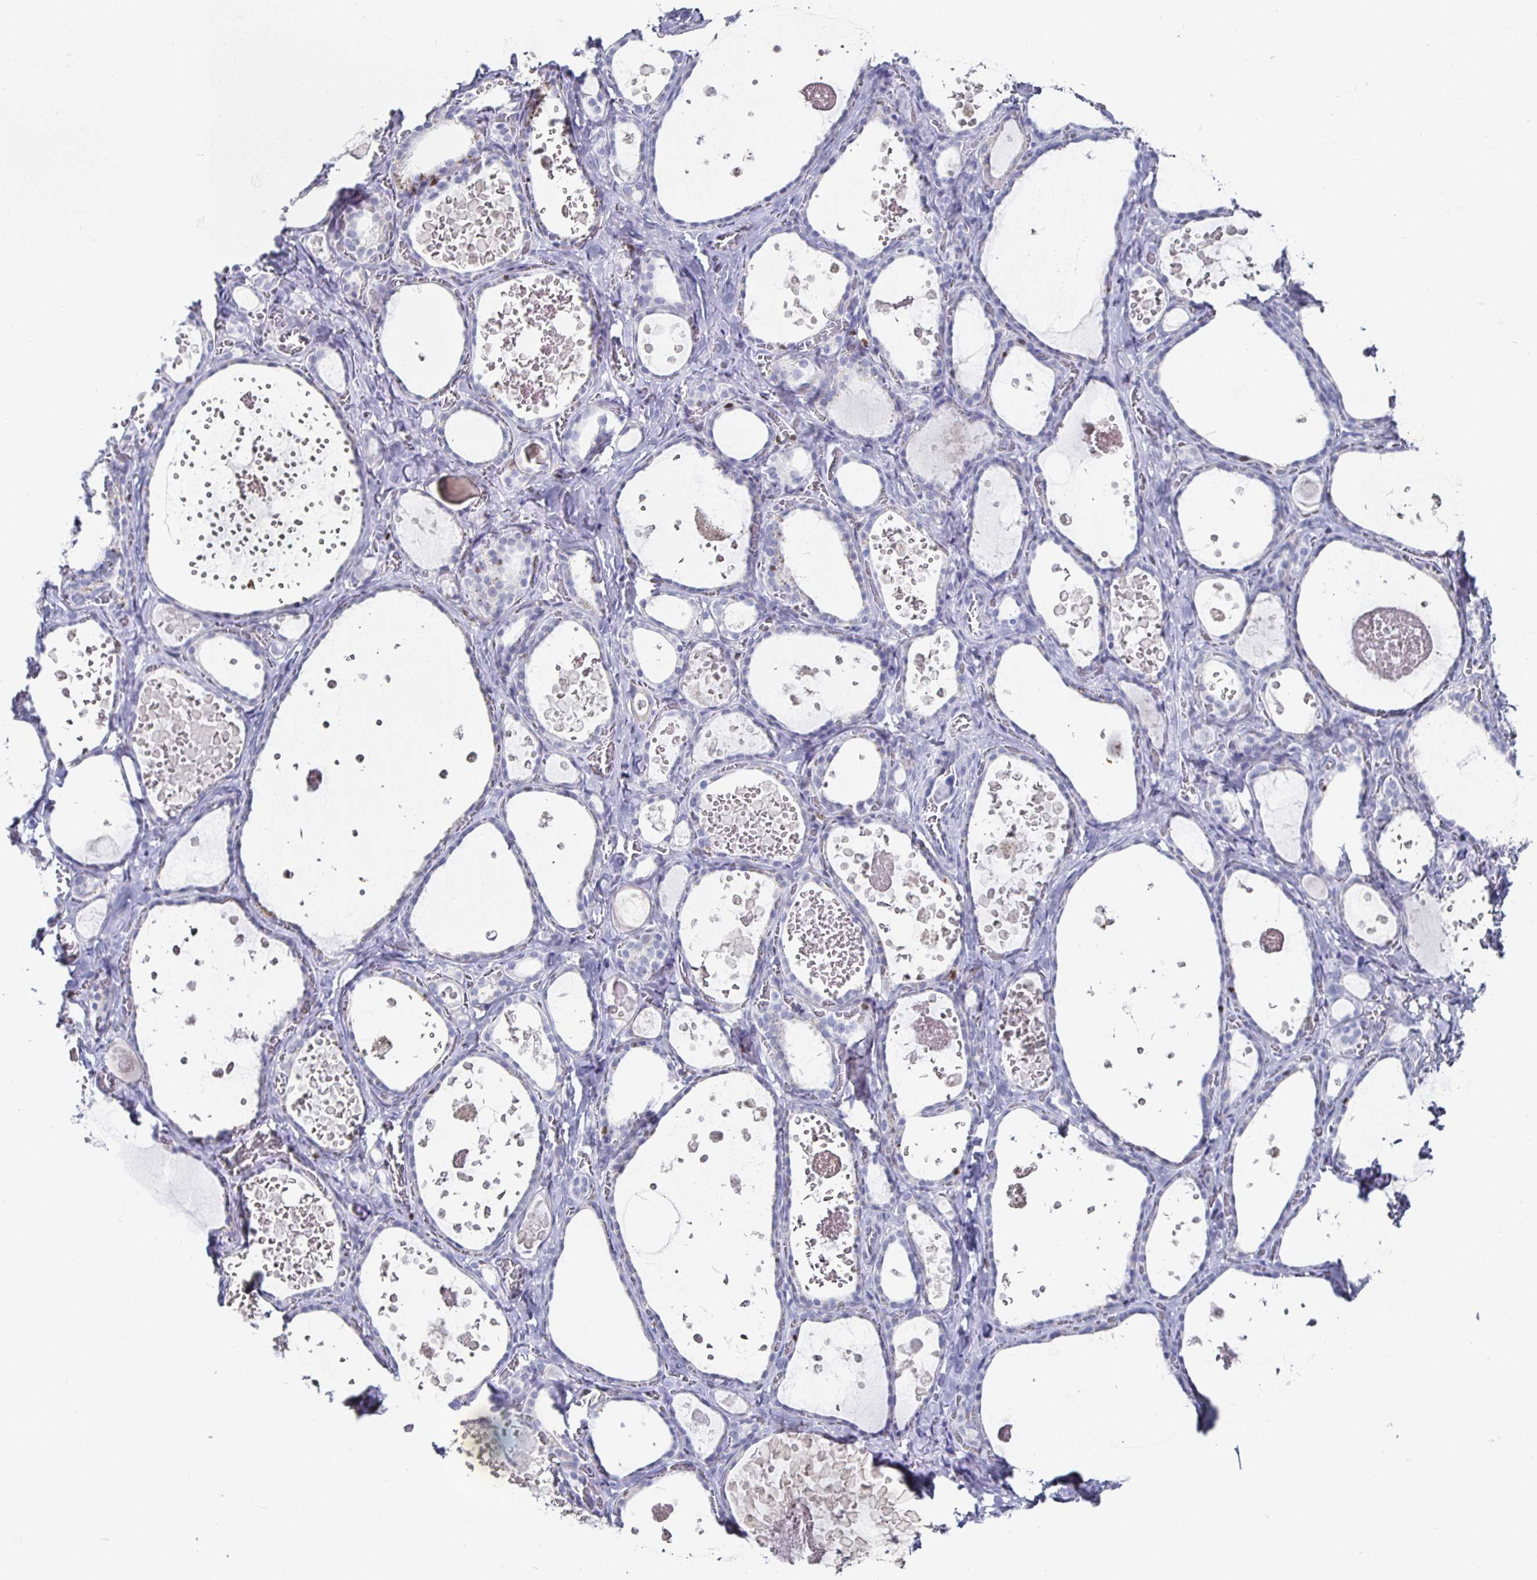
{"staining": {"intensity": "negative", "quantity": "none", "location": "none"}, "tissue": "thyroid gland", "cell_type": "Glandular cells", "image_type": "normal", "snomed": [{"axis": "morphology", "description": "Normal tissue, NOS"}, {"axis": "topography", "description": "Thyroid gland"}], "caption": "Micrograph shows no significant protein expression in glandular cells of normal thyroid gland. (DAB IHC visualized using brightfield microscopy, high magnification).", "gene": "RUNX2", "patient": {"sex": "female", "age": 56}}